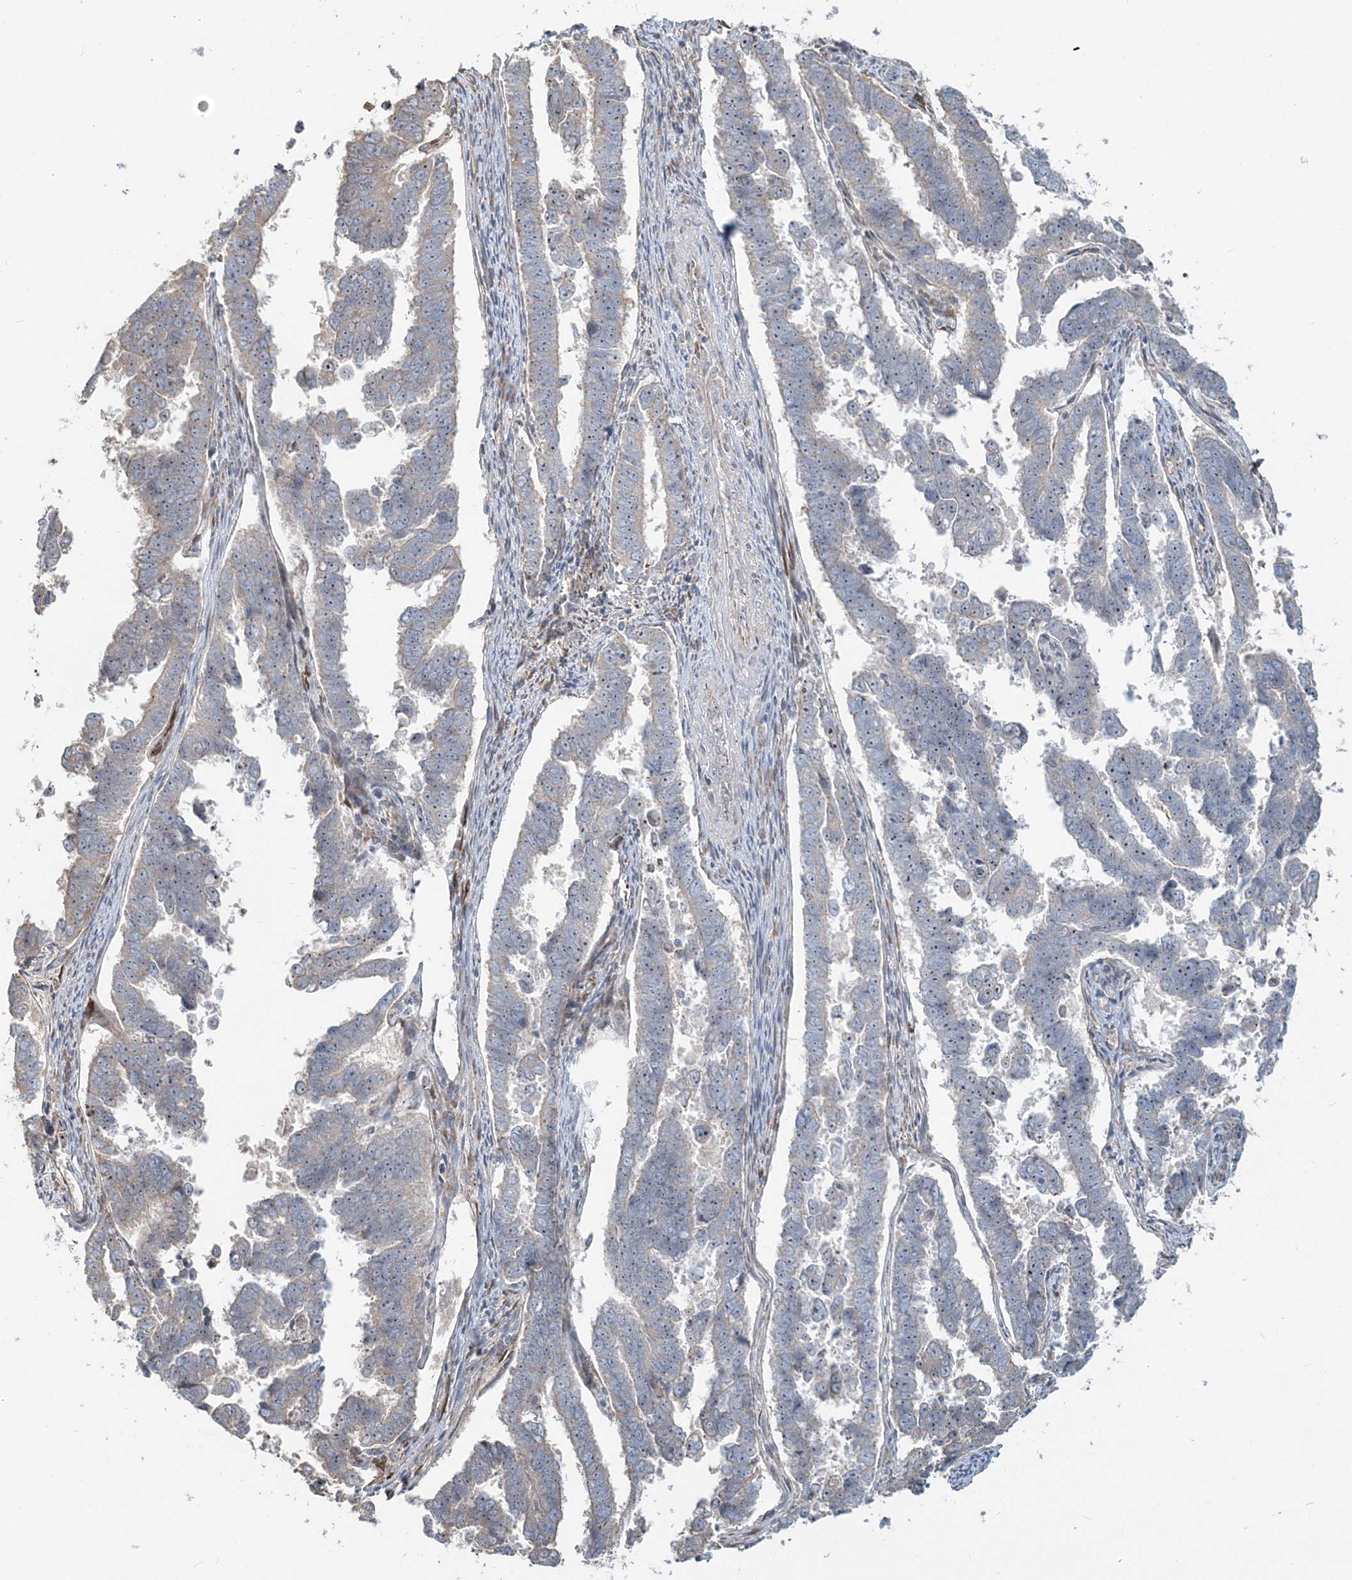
{"staining": {"intensity": "negative", "quantity": "none", "location": "none"}, "tissue": "endometrial cancer", "cell_type": "Tumor cells", "image_type": "cancer", "snomed": [{"axis": "morphology", "description": "Adenocarcinoma, NOS"}, {"axis": "topography", "description": "Endometrium"}], "caption": "This image is of endometrial adenocarcinoma stained with IHC to label a protein in brown with the nuclei are counter-stained blue. There is no staining in tumor cells. (Stains: DAB (3,3'-diaminobenzidine) IHC with hematoxylin counter stain, Microscopy: brightfield microscopy at high magnification).", "gene": "CXXC5", "patient": {"sex": "female", "age": 75}}